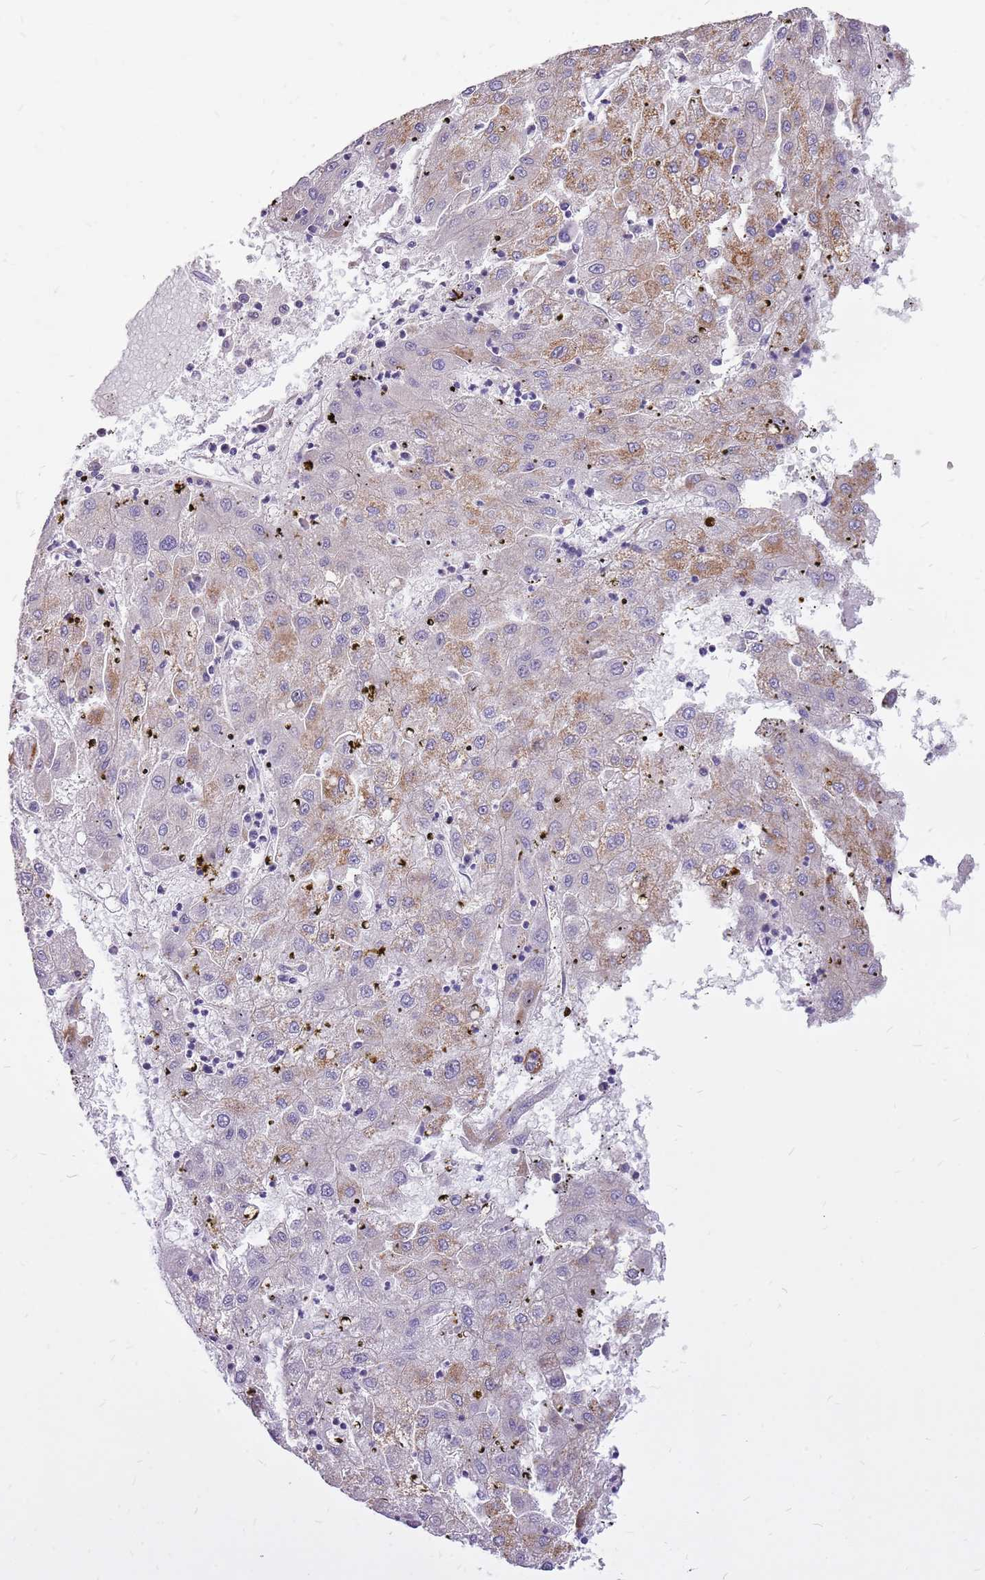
{"staining": {"intensity": "weak", "quantity": "<25%", "location": "cytoplasmic/membranous"}, "tissue": "liver cancer", "cell_type": "Tumor cells", "image_type": "cancer", "snomed": [{"axis": "morphology", "description": "Carcinoma, Hepatocellular, NOS"}, {"axis": "topography", "description": "Liver"}], "caption": "Immunohistochemistry (IHC) of human liver cancer reveals no positivity in tumor cells. Brightfield microscopy of immunohistochemistry (IHC) stained with DAB (brown) and hematoxylin (blue), captured at high magnification.", "gene": "WASHC4", "patient": {"sex": "male", "age": 72}}